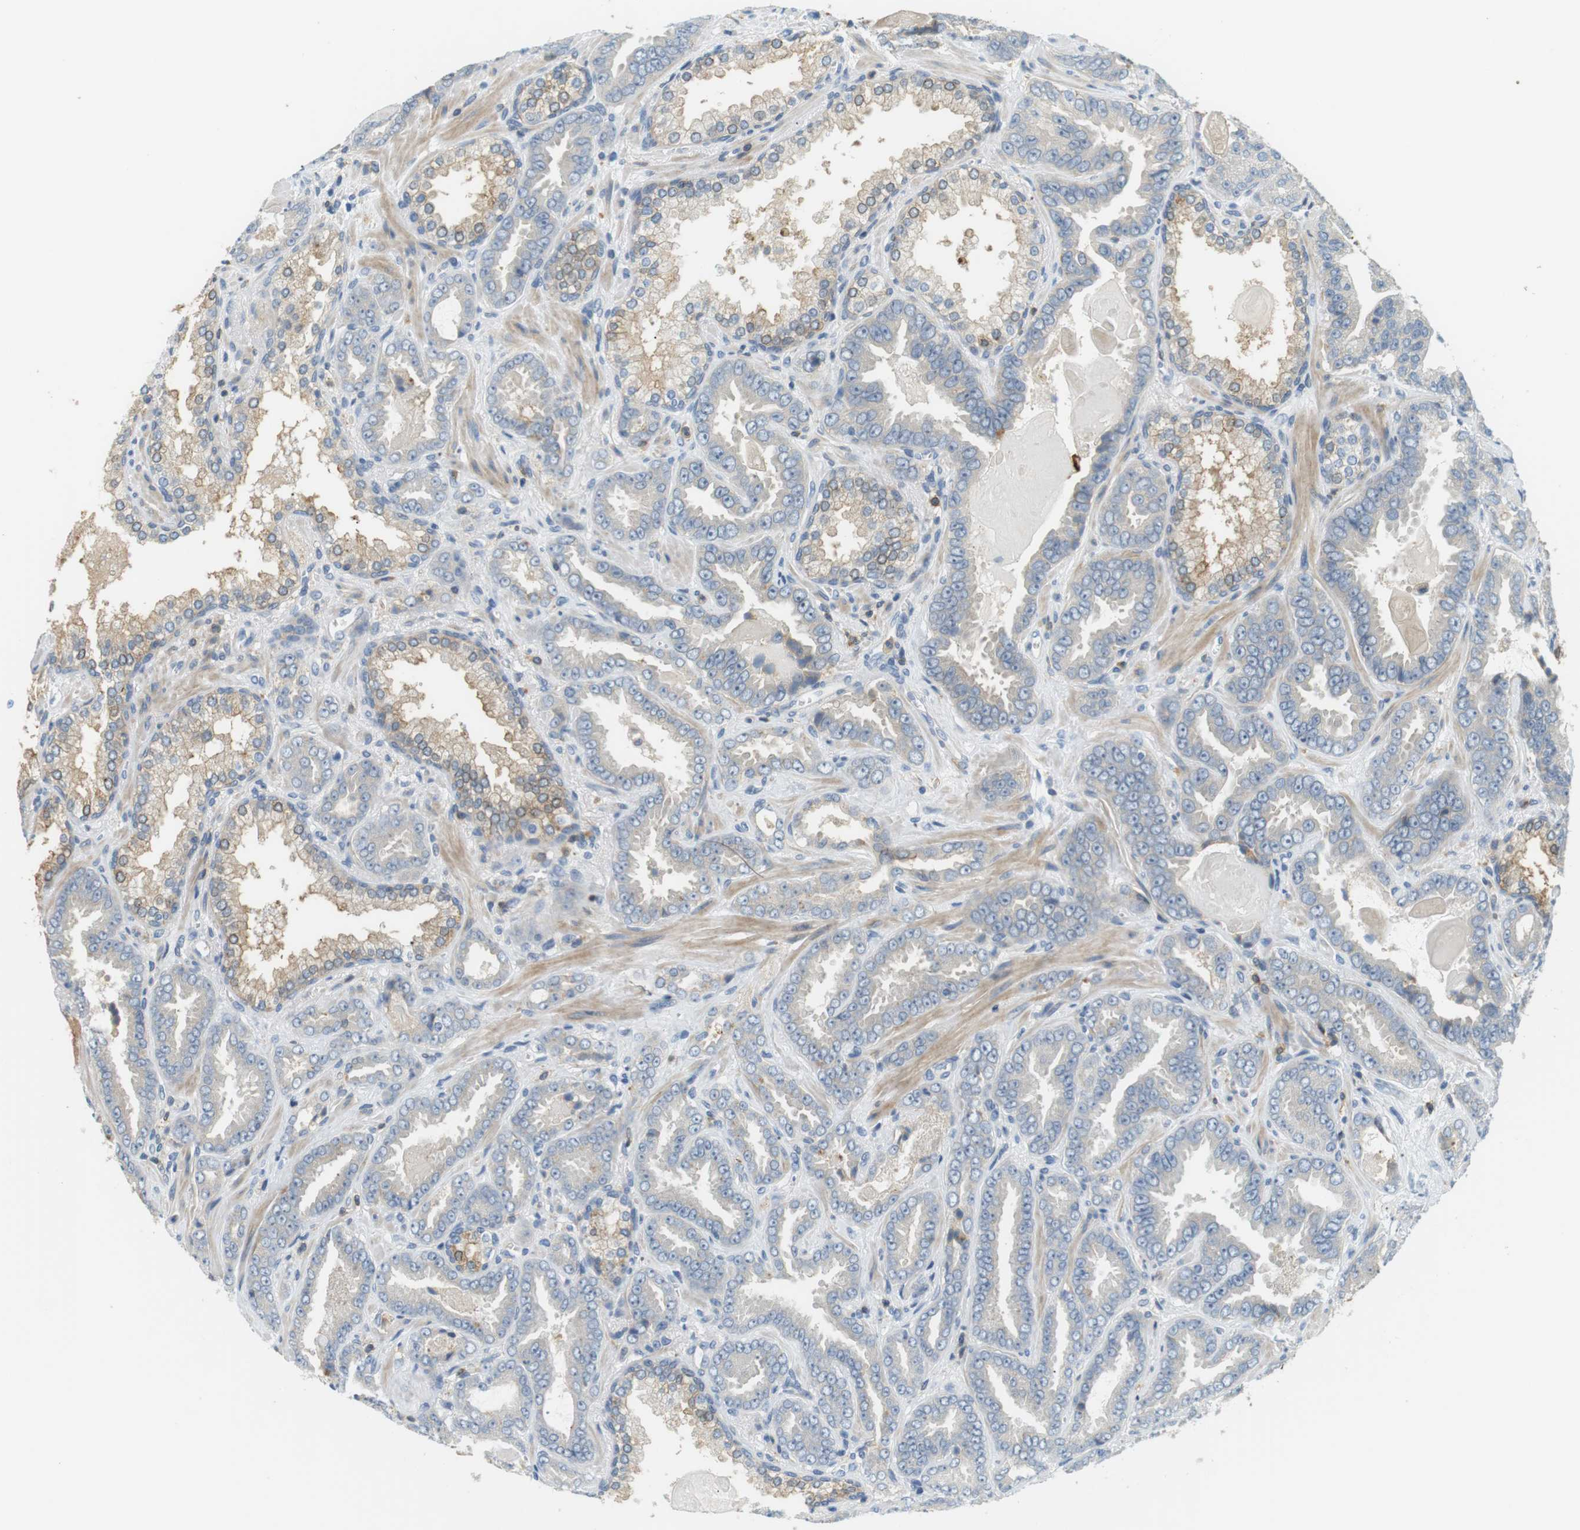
{"staining": {"intensity": "negative", "quantity": "none", "location": "none"}, "tissue": "prostate cancer", "cell_type": "Tumor cells", "image_type": "cancer", "snomed": [{"axis": "morphology", "description": "Adenocarcinoma, Low grade"}, {"axis": "topography", "description": "Prostate"}], "caption": "High power microscopy image of an immunohistochemistry photomicrograph of prostate cancer, revealing no significant expression in tumor cells.", "gene": "P2RY1", "patient": {"sex": "male", "age": 60}}